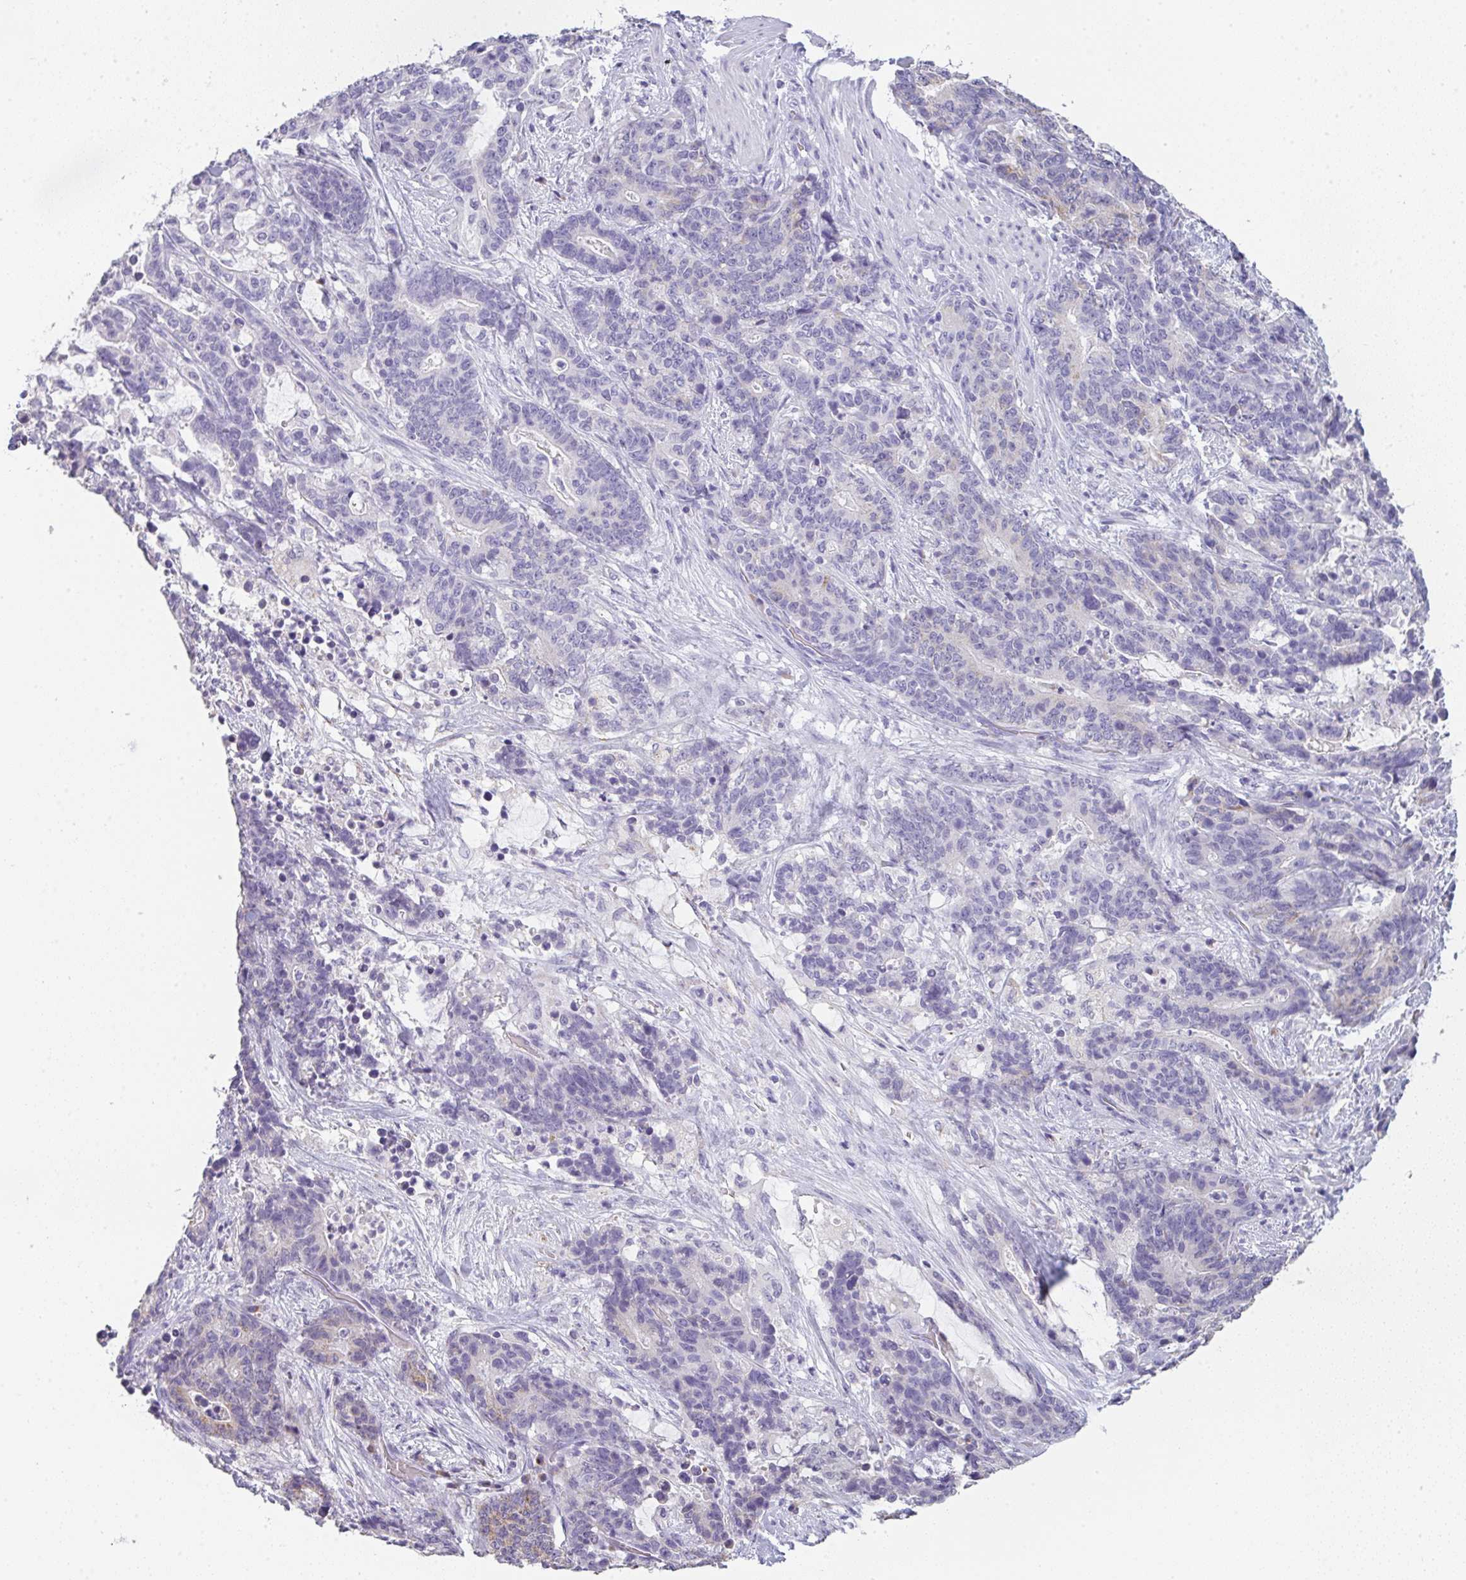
{"staining": {"intensity": "moderate", "quantity": "<25%", "location": "cytoplasmic/membranous"}, "tissue": "stomach cancer", "cell_type": "Tumor cells", "image_type": "cancer", "snomed": [{"axis": "morphology", "description": "Normal tissue, NOS"}, {"axis": "morphology", "description": "Adenocarcinoma, NOS"}, {"axis": "topography", "description": "Stomach"}], "caption": "Brown immunohistochemical staining in stomach cancer (adenocarcinoma) demonstrates moderate cytoplasmic/membranous staining in approximately <25% of tumor cells.", "gene": "LPAR4", "patient": {"sex": "female", "age": 64}}